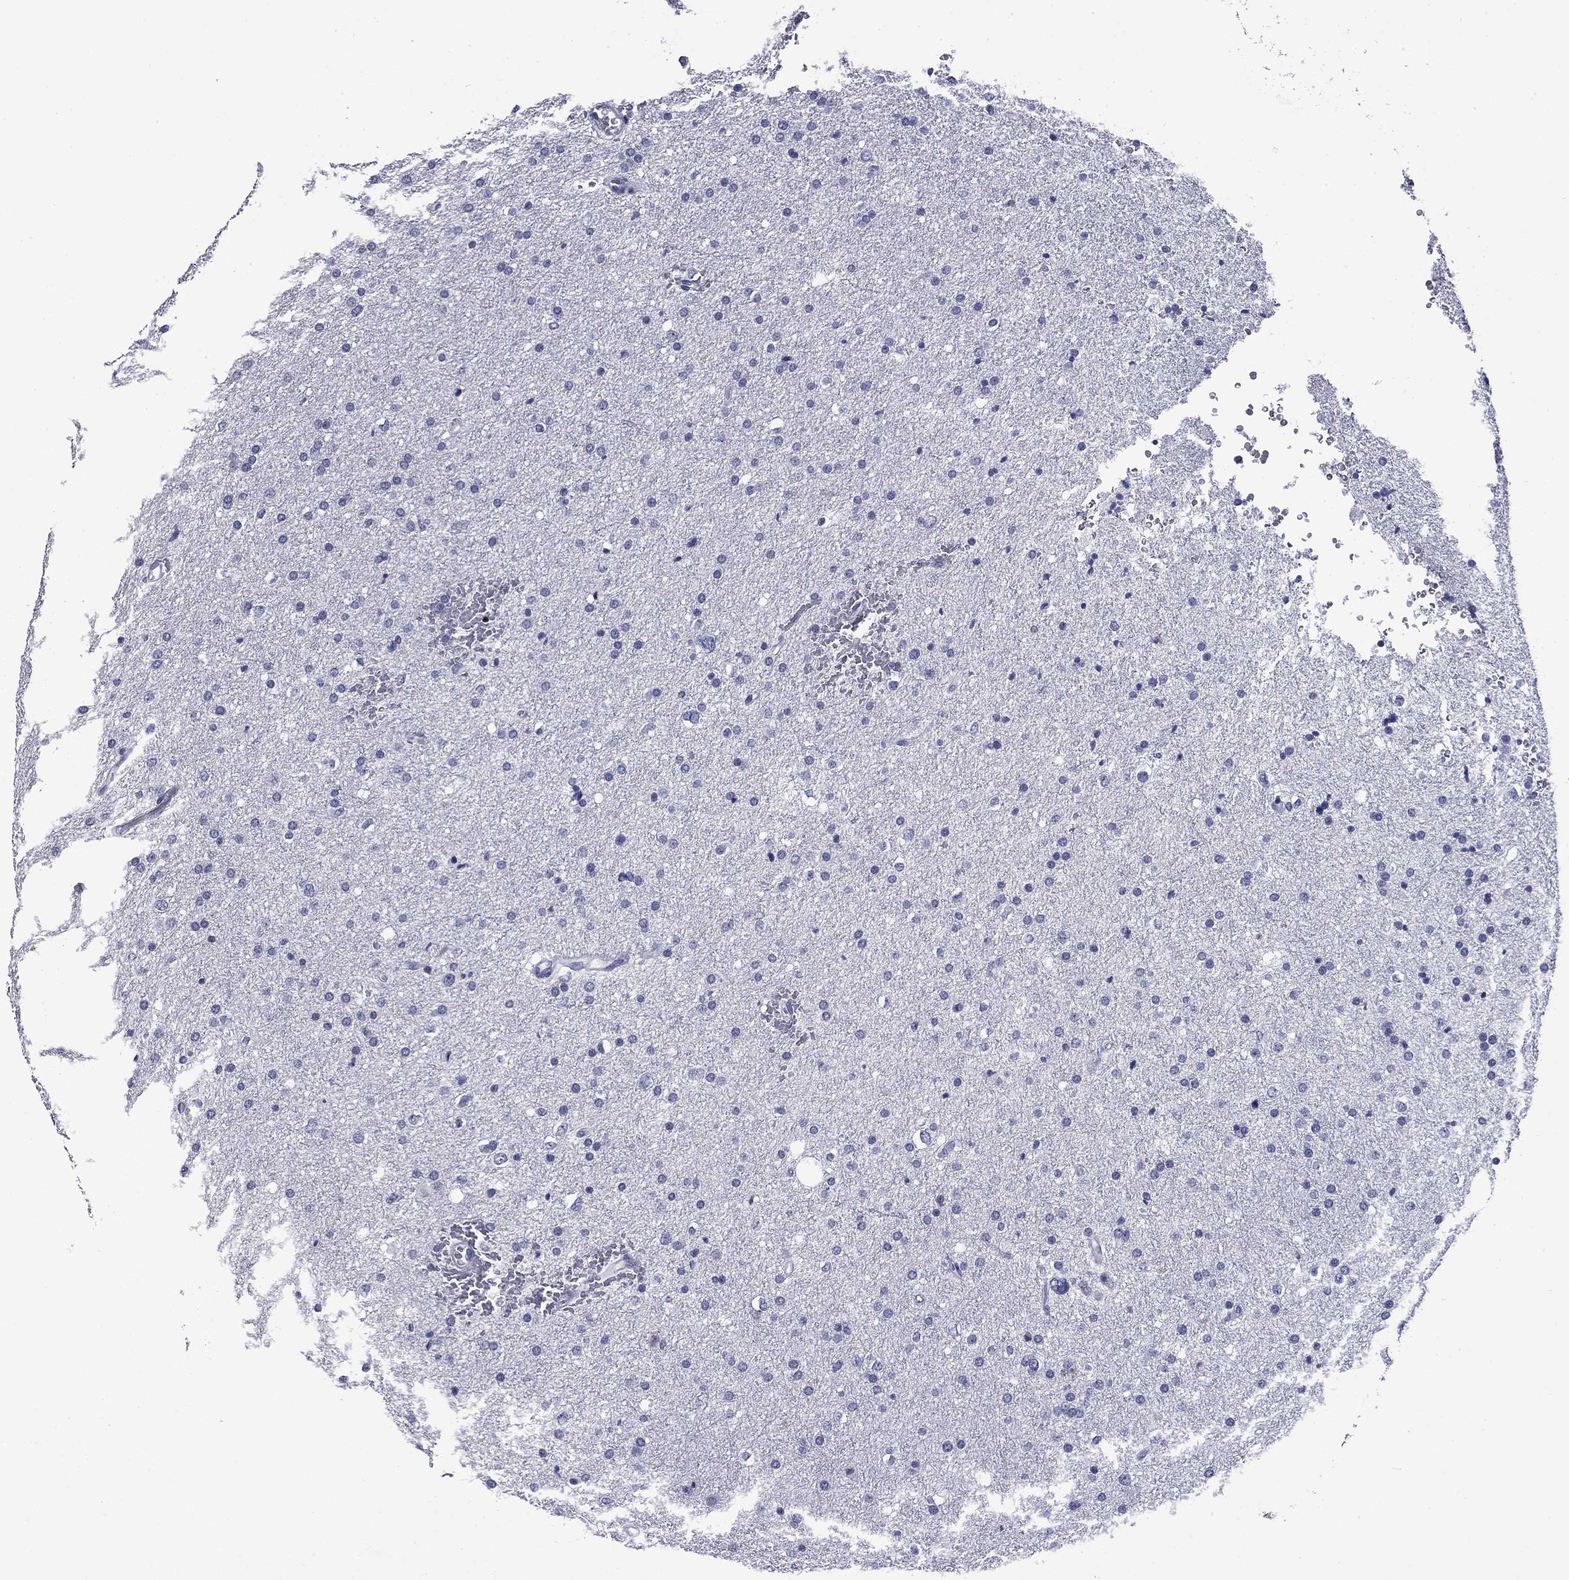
{"staining": {"intensity": "negative", "quantity": "none", "location": "none"}, "tissue": "glioma", "cell_type": "Tumor cells", "image_type": "cancer", "snomed": [{"axis": "morphology", "description": "Glioma, malignant, Low grade"}, {"axis": "topography", "description": "Brain"}], "caption": "DAB (3,3'-diaminobenzidine) immunohistochemical staining of human glioma exhibits no significant staining in tumor cells.", "gene": "IKZF3", "patient": {"sex": "female", "age": 37}}